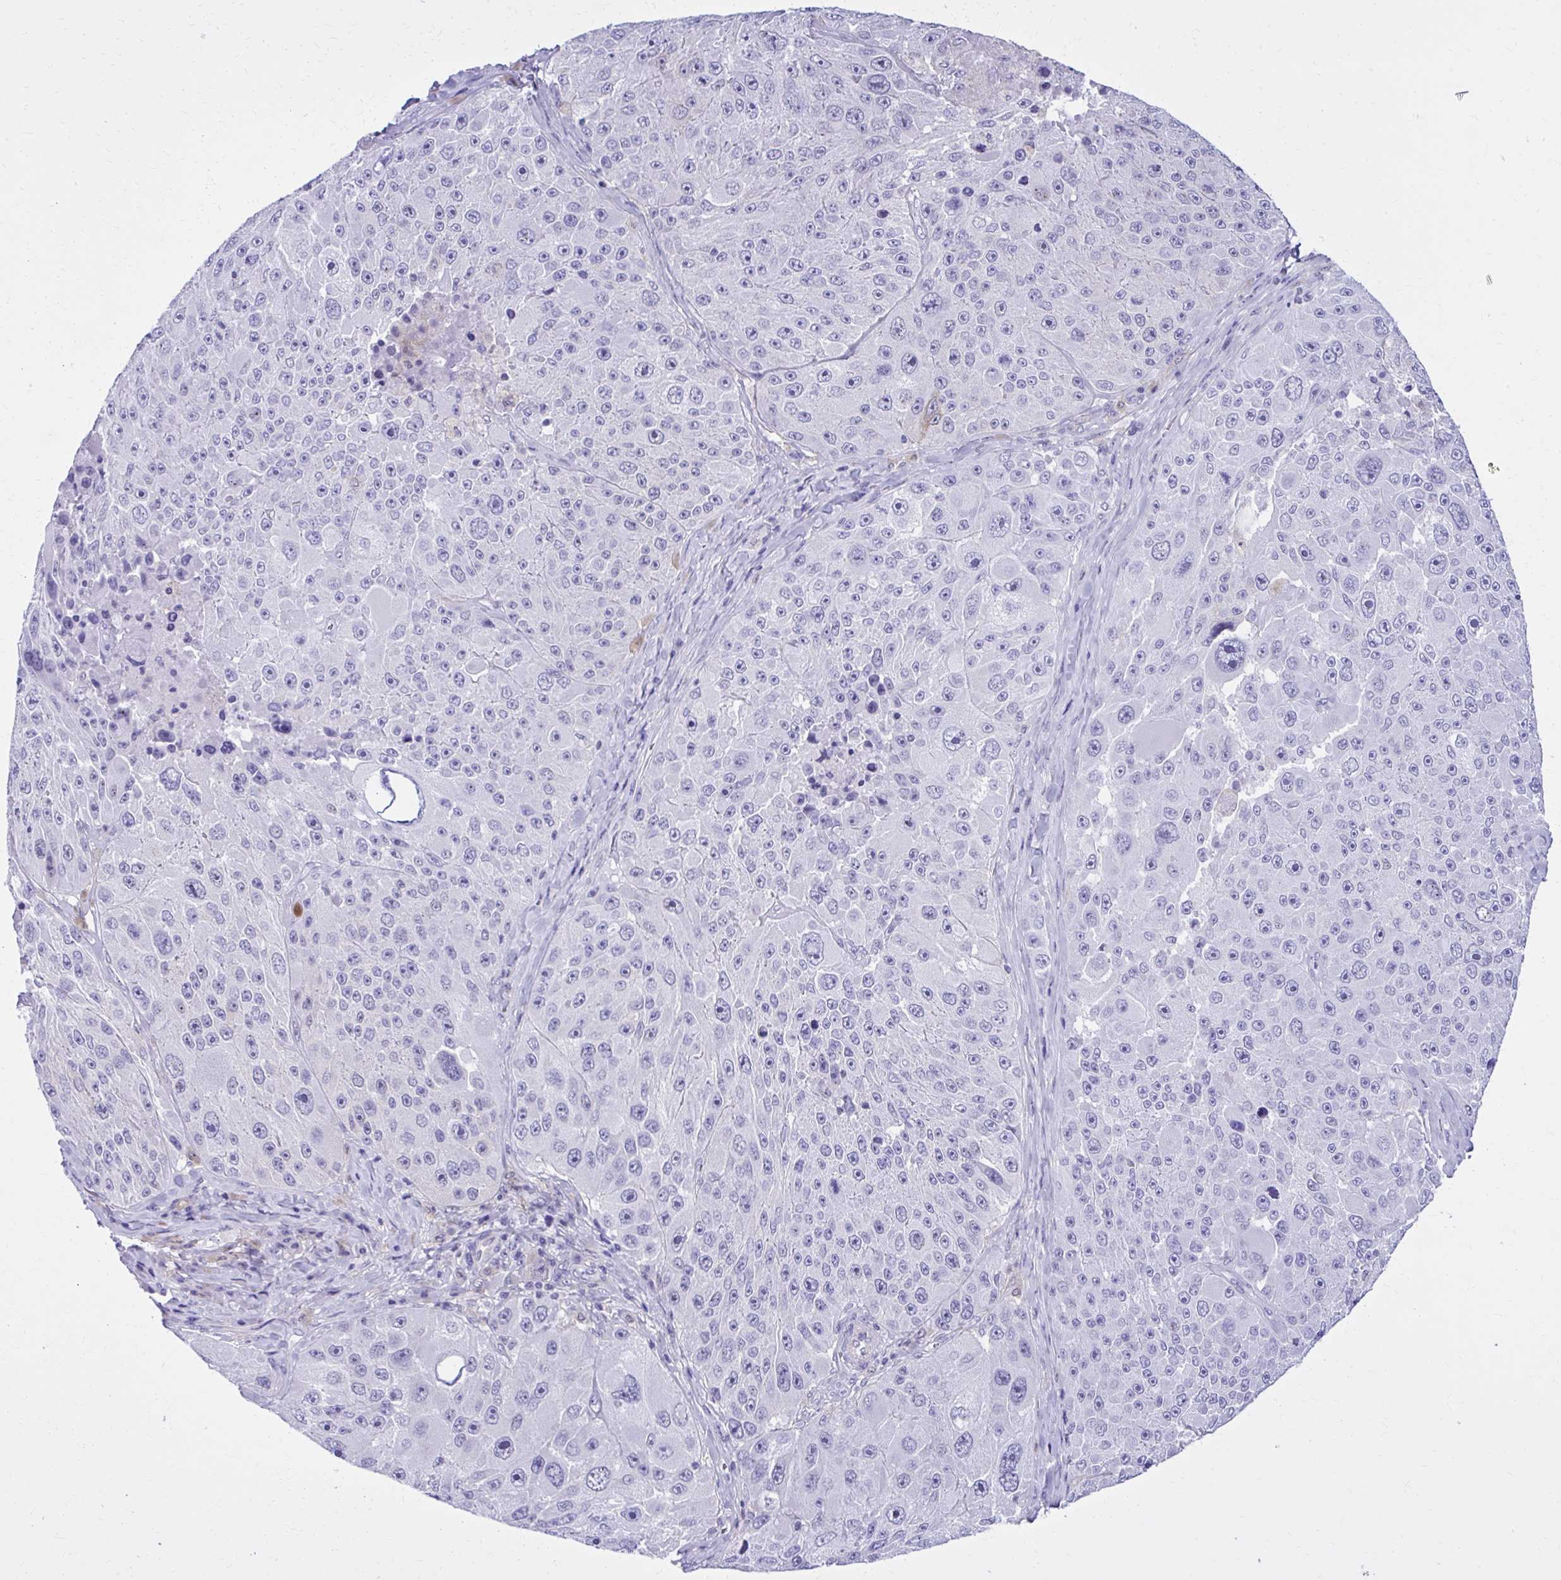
{"staining": {"intensity": "negative", "quantity": "none", "location": "none"}, "tissue": "melanoma", "cell_type": "Tumor cells", "image_type": "cancer", "snomed": [{"axis": "morphology", "description": "Malignant melanoma, Metastatic site"}, {"axis": "topography", "description": "Lymph node"}], "caption": "This is an IHC photomicrograph of human melanoma. There is no expression in tumor cells.", "gene": "RASL11B", "patient": {"sex": "male", "age": 62}}